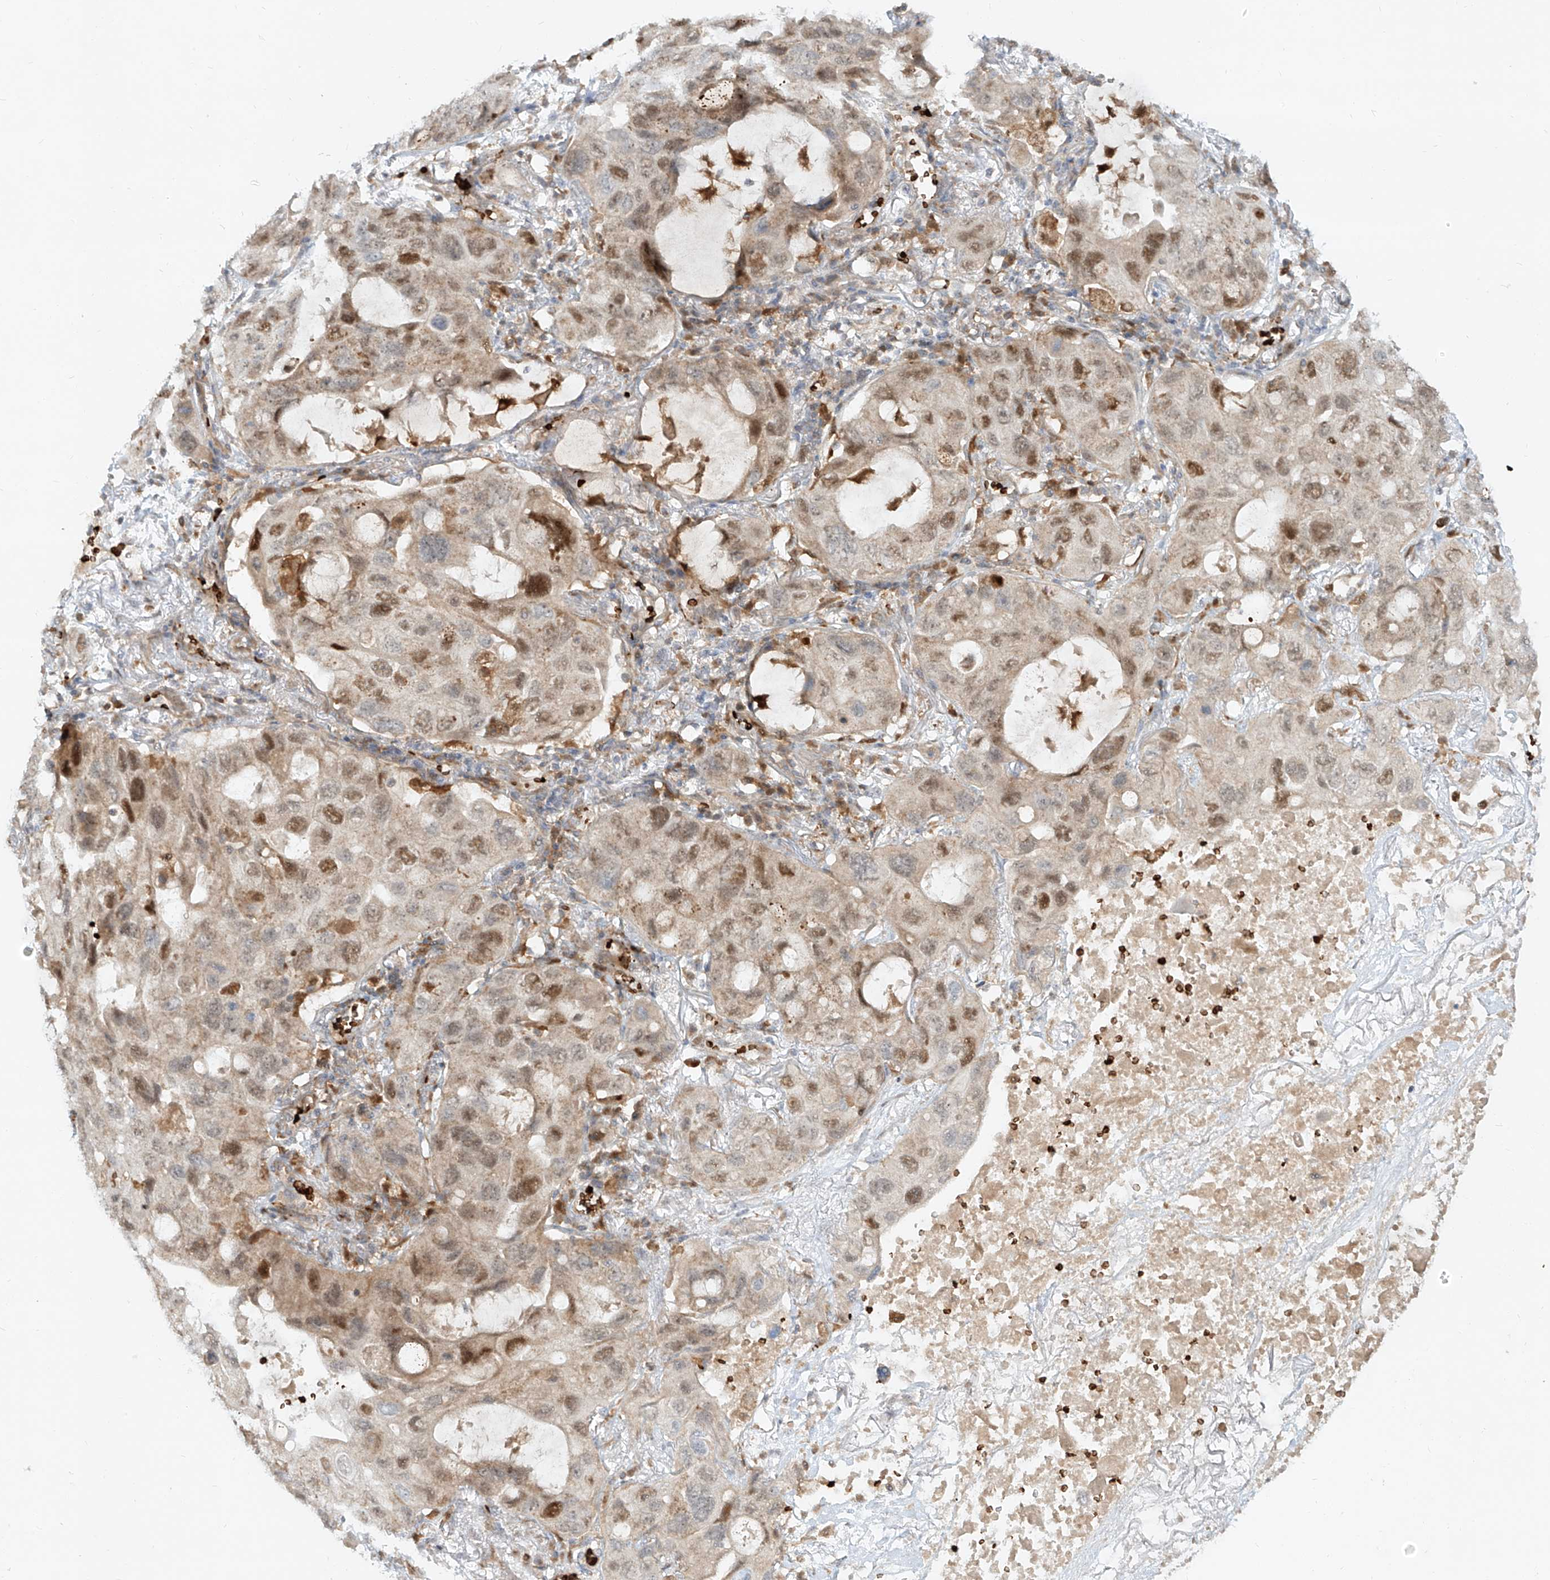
{"staining": {"intensity": "moderate", "quantity": ">75%", "location": "nuclear"}, "tissue": "lung cancer", "cell_type": "Tumor cells", "image_type": "cancer", "snomed": [{"axis": "morphology", "description": "Squamous cell carcinoma, NOS"}, {"axis": "topography", "description": "Lung"}], "caption": "Moderate nuclear staining is identified in approximately >75% of tumor cells in lung cancer (squamous cell carcinoma).", "gene": "FGD2", "patient": {"sex": "female", "age": 73}}